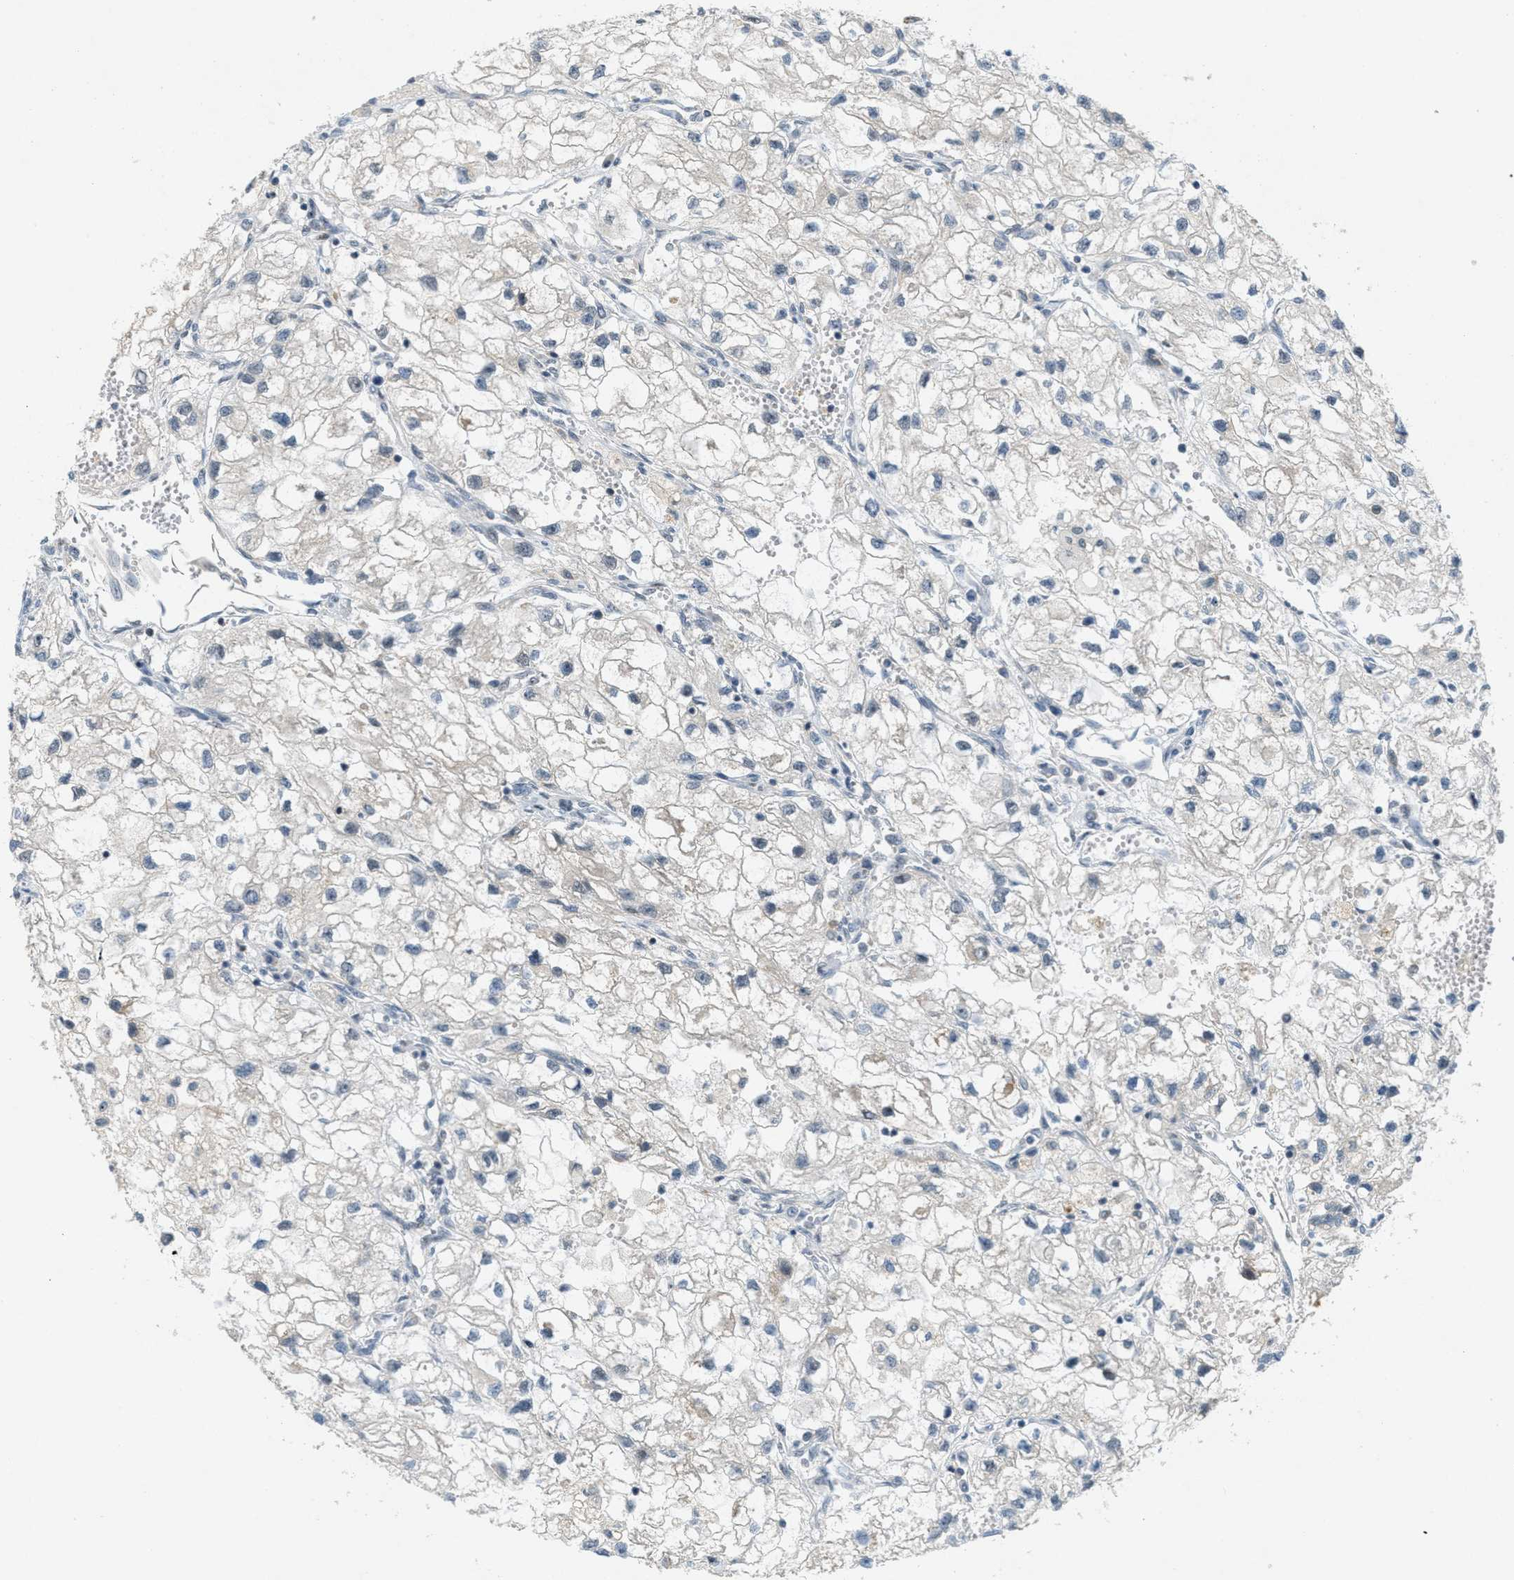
{"staining": {"intensity": "negative", "quantity": "none", "location": "none"}, "tissue": "renal cancer", "cell_type": "Tumor cells", "image_type": "cancer", "snomed": [{"axis": "morphology", "description": "Adenocarcinoma, NOS"}, {"axis": "topography", "description": "Kidney"}], "caption": "IHC photomicrograph of neoplastic tissue: renal cancer stained with DAB reveals no significant protein staining in tumor cells. The staining was performed using DAB to visualize the protein expression in brown, while the nuclei were stained in blue with hematoxylin (Magnification: 20x).", "gene": "SIGMAR1", "patient": {"sex": "female", "age": 70}}